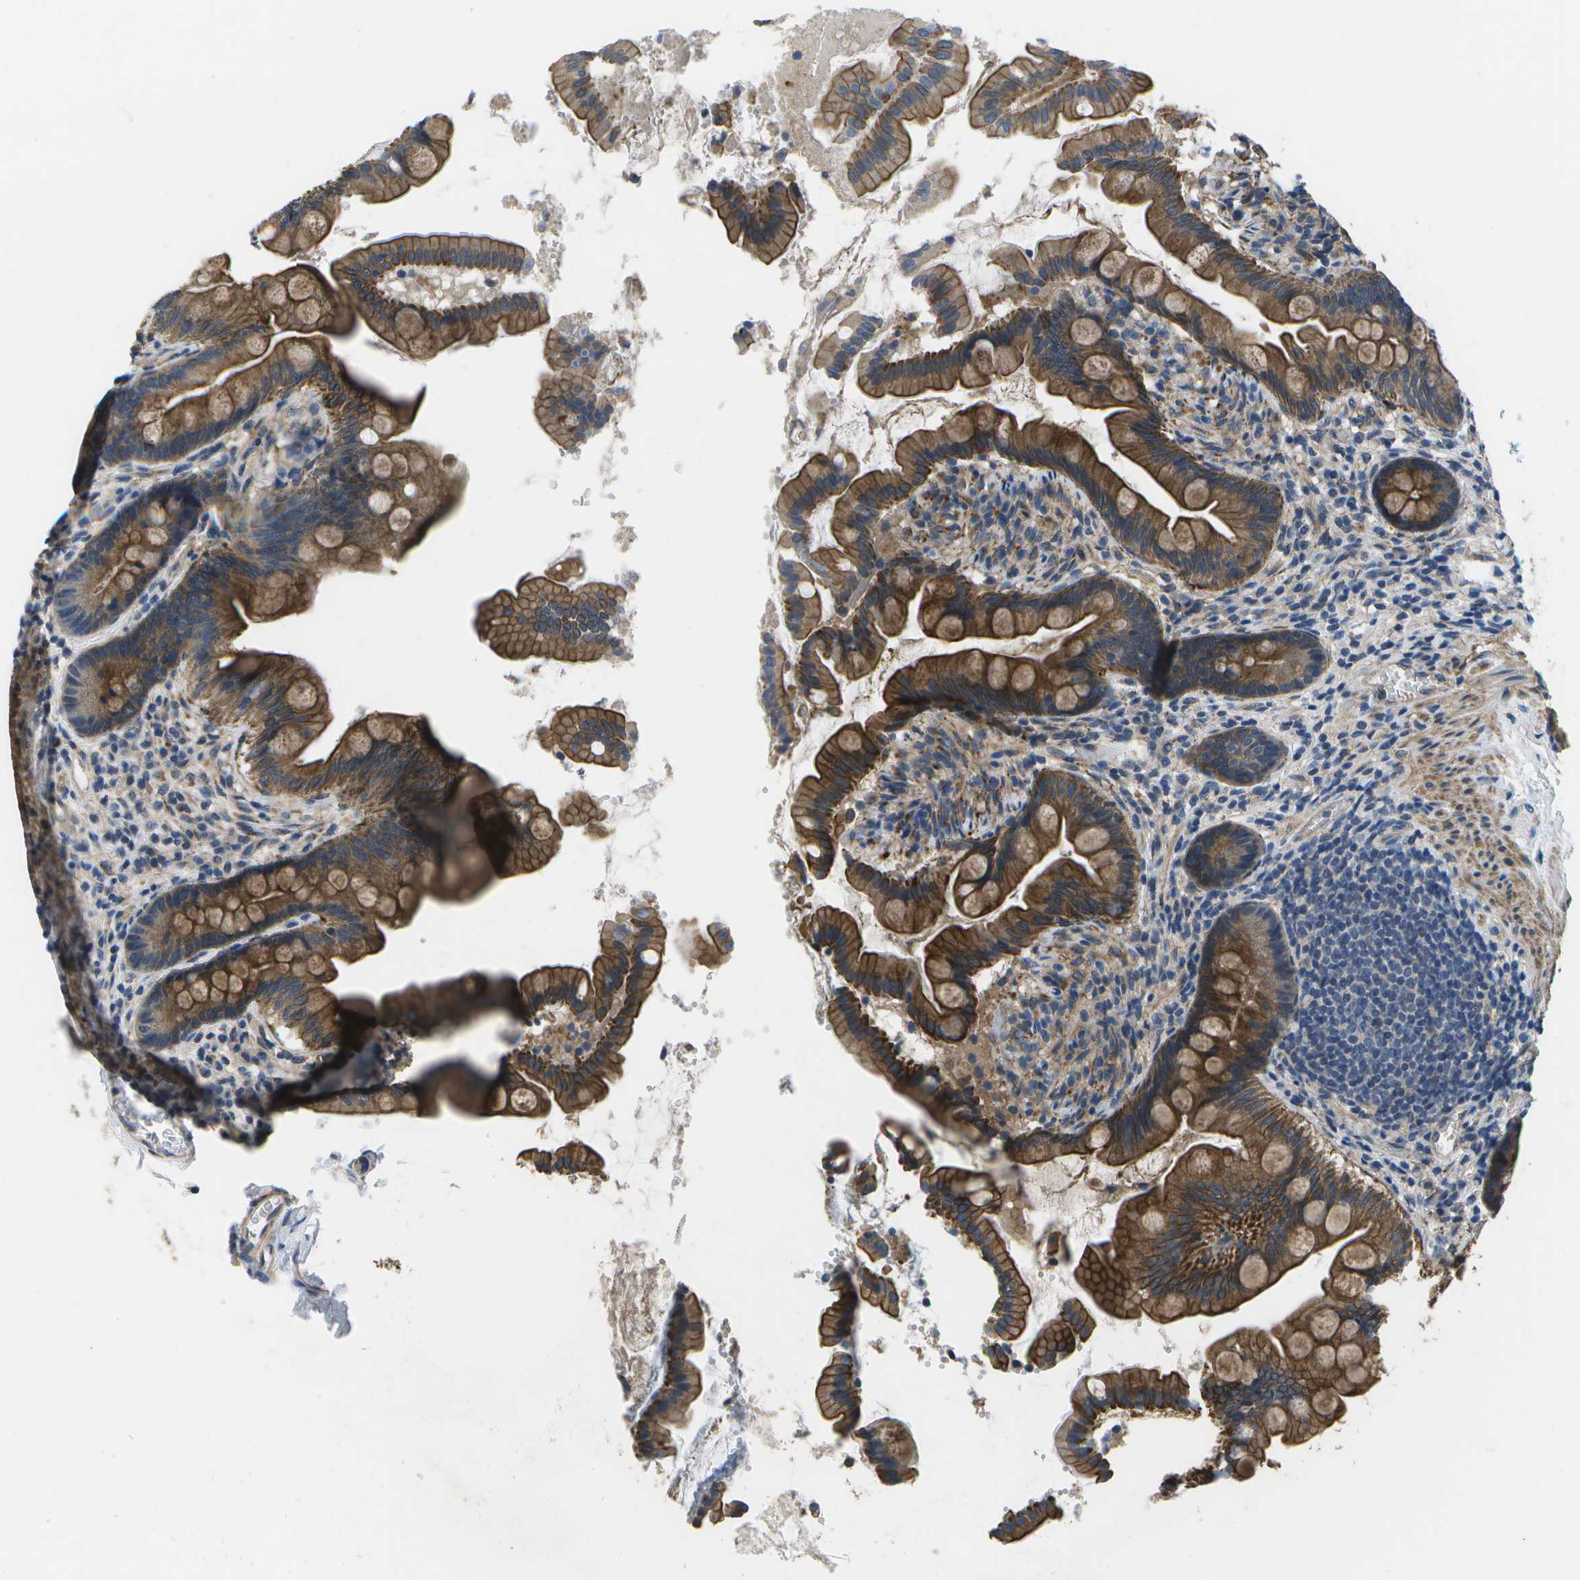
{"staining": {"intensity": "strong", "quantity": ">75%", "location": "cytoplasmic/membranous"}, "tissue": "small intestine", "cell_type": "Glandular cells", "image_type": "normal", "snomed": [{"axis": "morphology", "description": "Normal tissue, NOS"}, {"axis": "topography", "description": "Small intestine"}], "caption": "Immunohistochemical staining of normal human small intestine demonstrates high levels of strong cytoplasmic/membranous expression in about >75% of glandular cells. Nuclei are stained in blue.", "gene": "P3H1", "patient": {"sex": "female", "age": 56}}